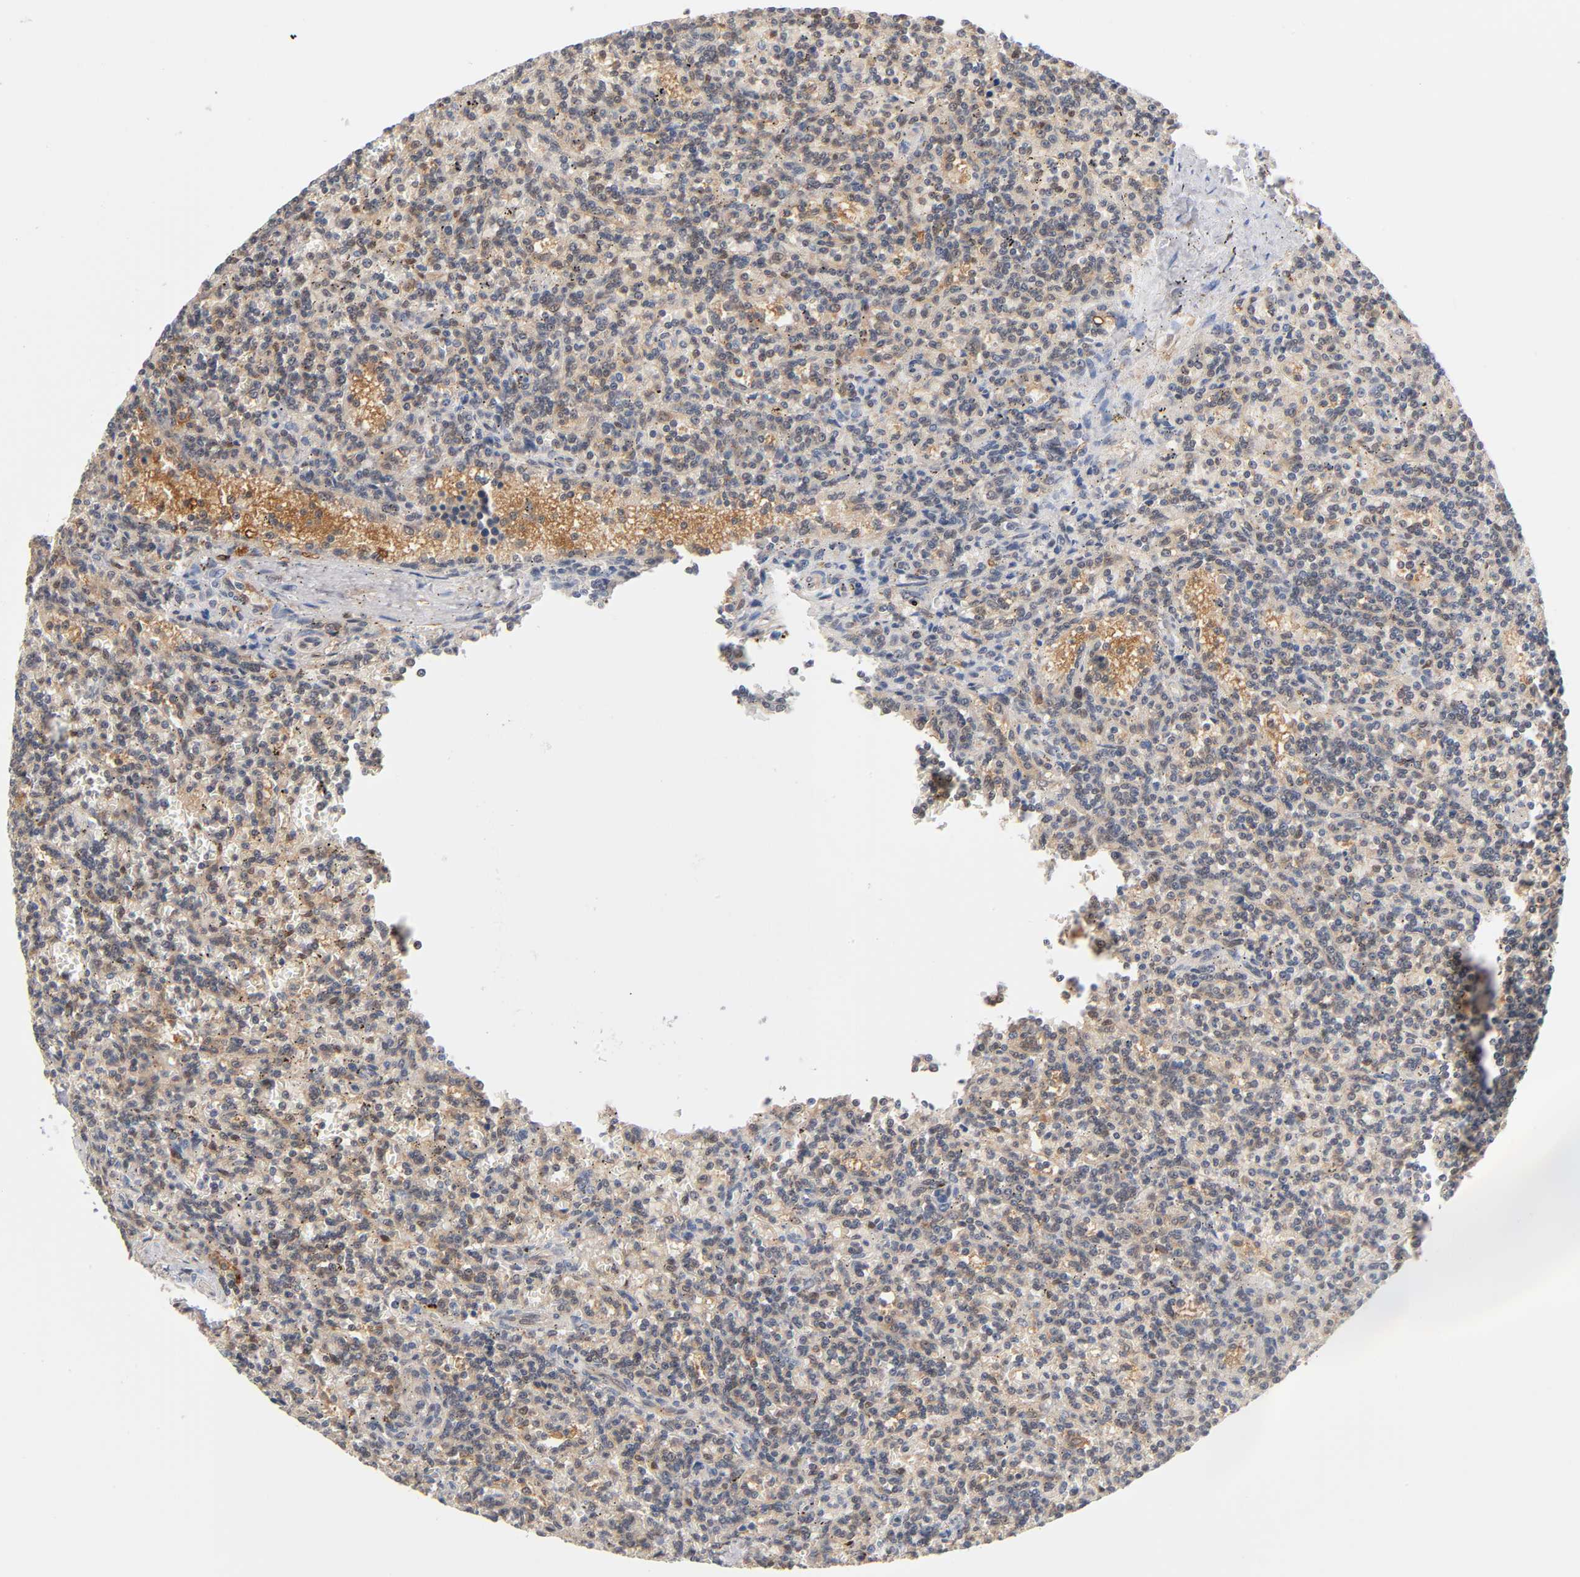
{"staining": {"intensity": "weak", "quantity": ">75%", "location": "cytoplasmic/membranous"}, "tissue": "lymphoma", "cell_type": "Tumor cells", "image_type": "cancer", "snomed": [{"axis": "morphology", "description": "Malignant lymphoma, non-Hodgkin's type, Low grade"}, {"axis": "topography", "description": "Spleen"}], "caption": "IHC staining of lymphoma, which reveals low levels of weak cytoplasmic/membranous expression in about >75% of tumor cells indicating weak cytoplasmic/membranous protein positivity. The staining was performed using DAB (3,3'-diaminobenzidine) (brown) for protein detection and nuclei were counterstained in hematoxylin (blue).", "gene": "DFFB", "patient": {"sex": "male", "age": 73}}